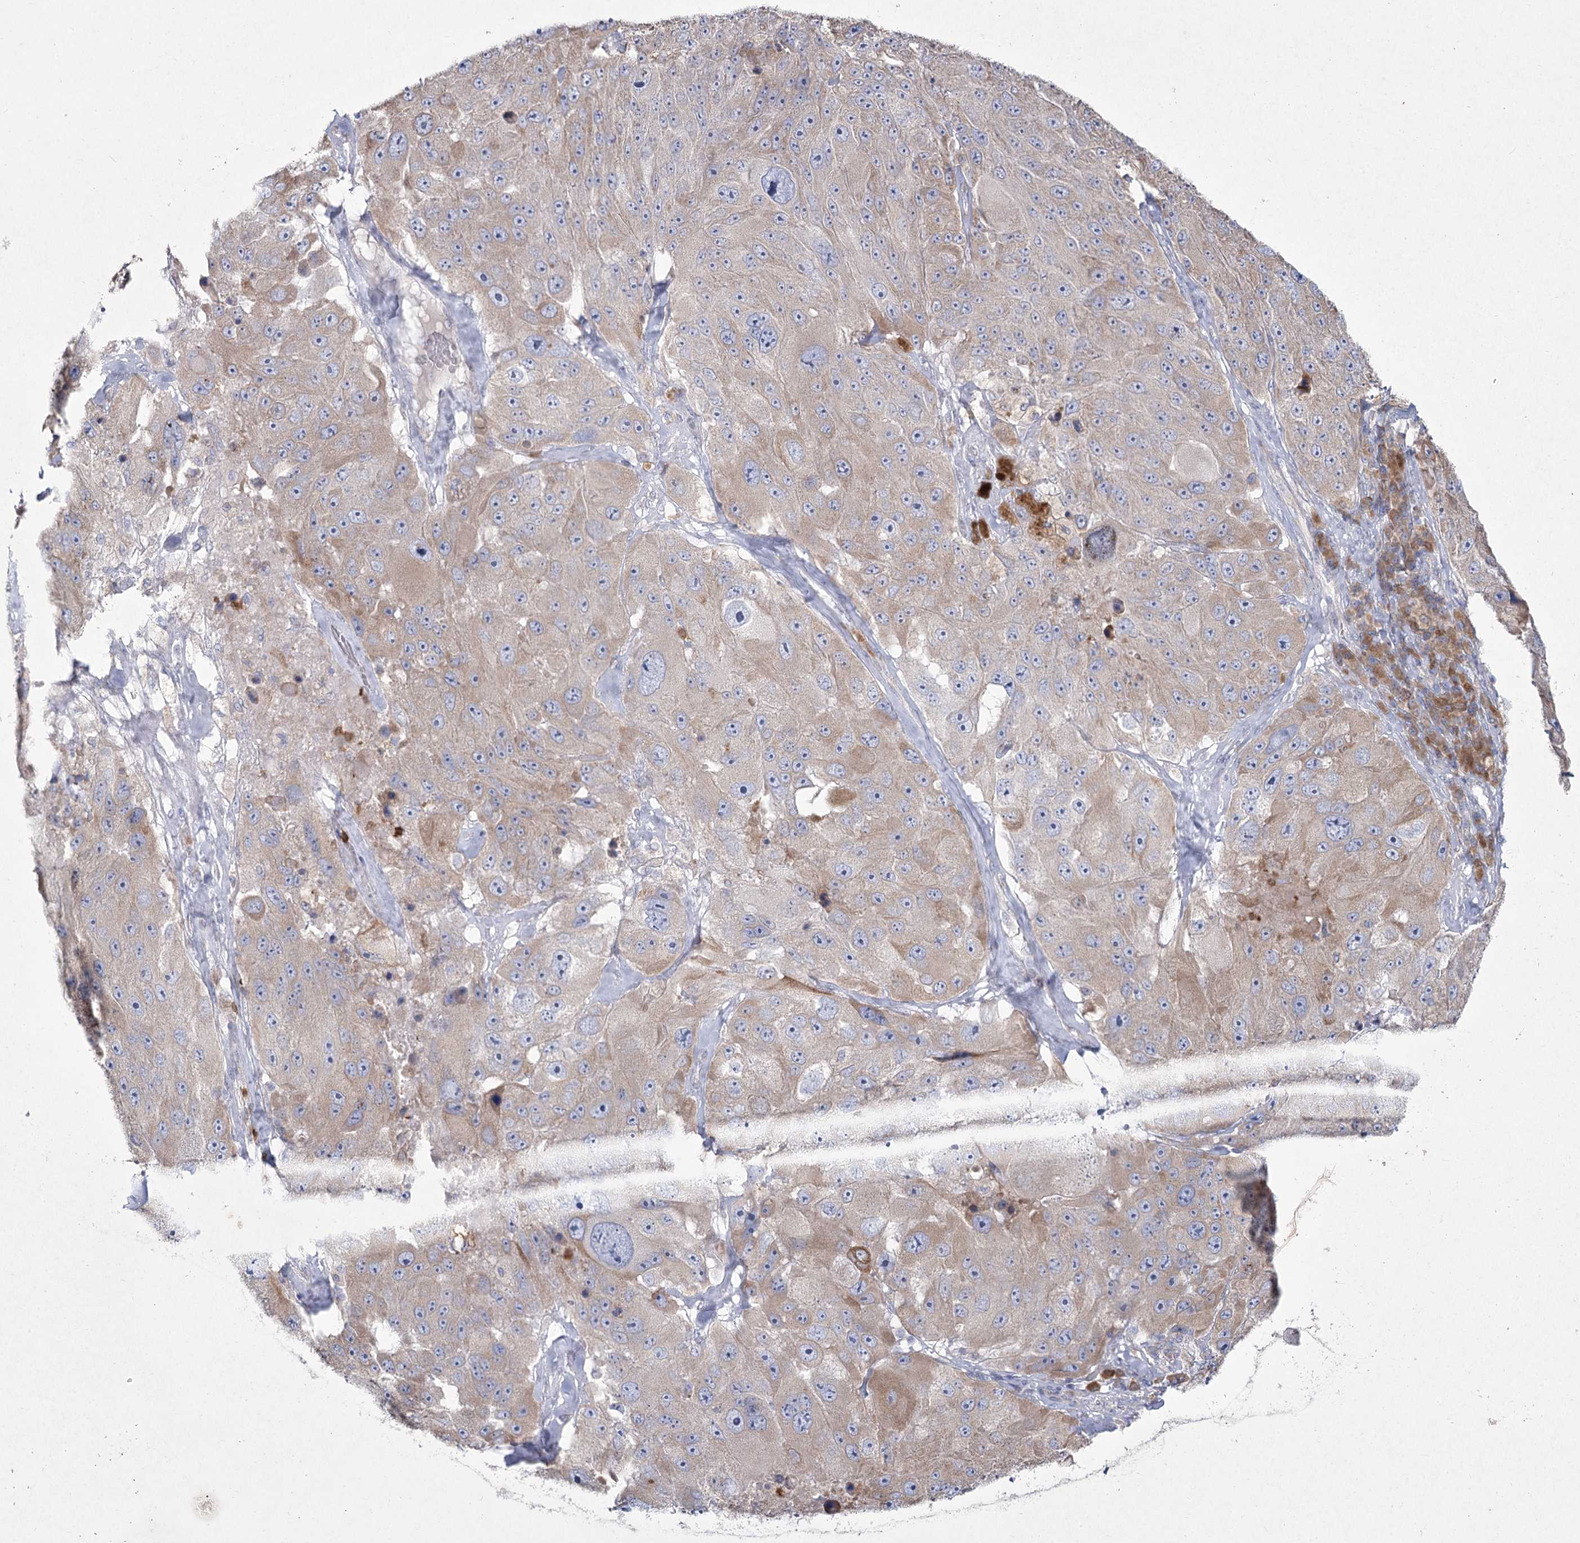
{"staining": {"intensity": "weak", "quantity": "25%-75%", "location": "cytoplasmic/membranous"}, "tissue": "melanoma", "cell_type": "Tumor cells", "image_type": "cancer", "snomed": [{"axis": "morphology", "description": "Malignant melanoma, Metastatic site"}, {"axis": "topography", "description": "Lymph node"}], "caption": "Melanoma was stained to show a protein in brown. There is low levels of weak cytoplasmic/membranous expression in approximately 25%-75% of tumor cells.", "gene": "NIPAL4", "patient": {"sex": "male", "age": 62}}